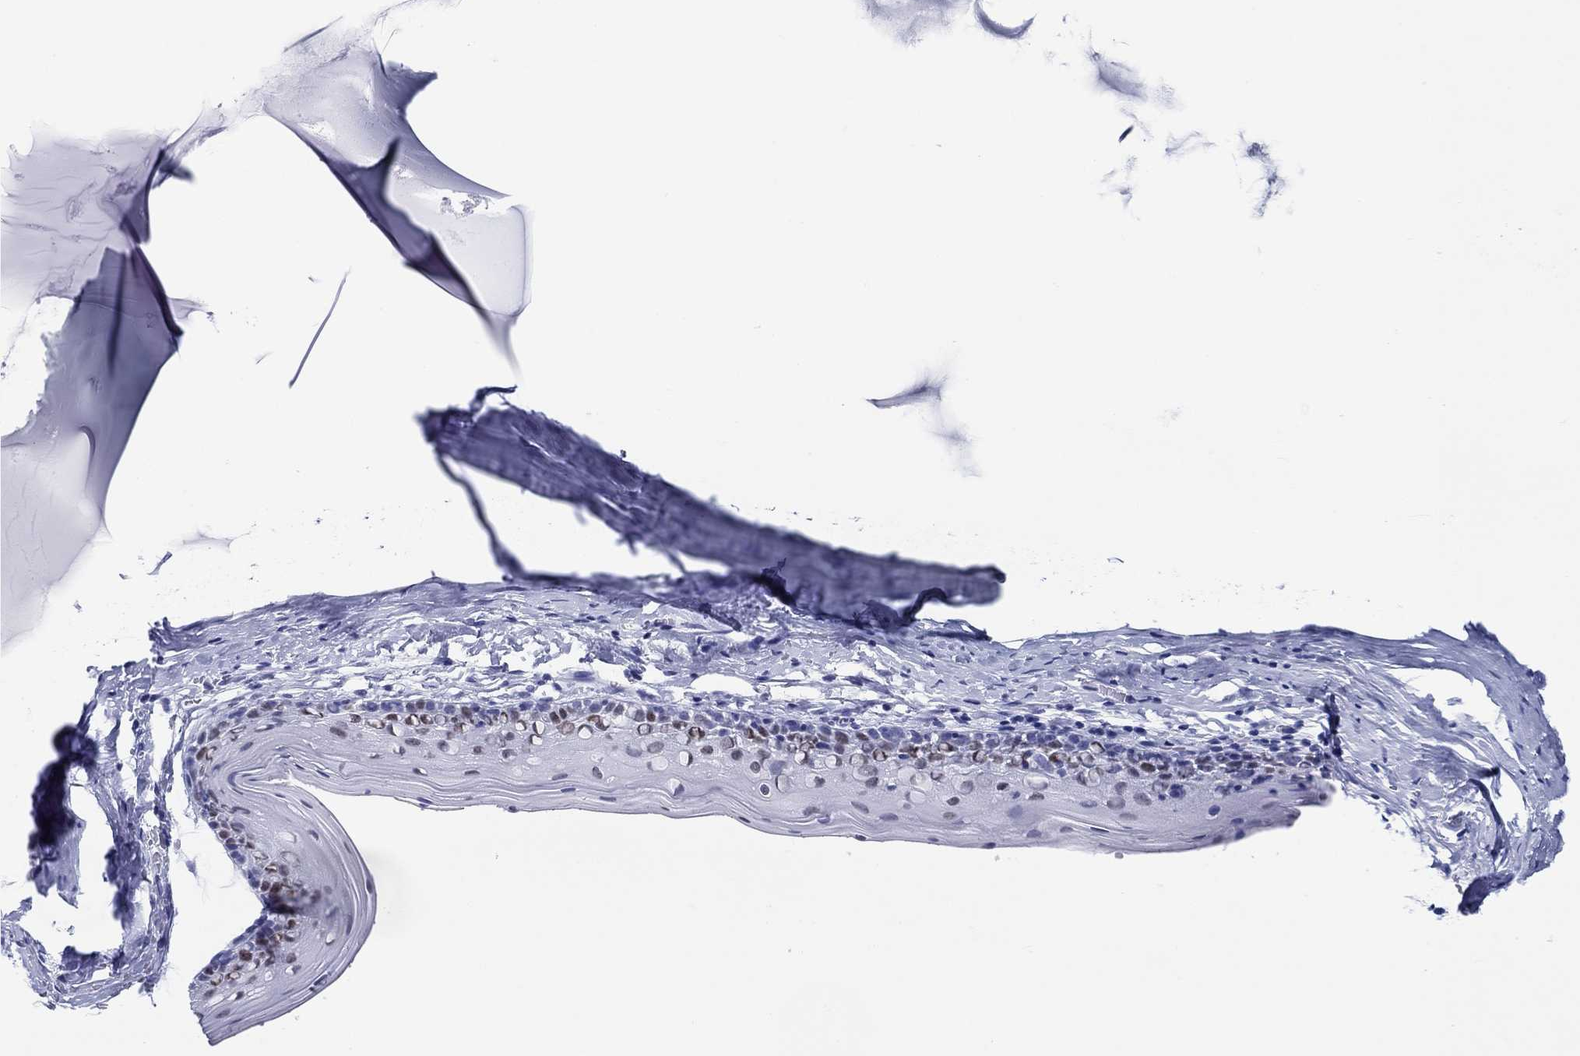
{"staining": {"intensity": "negative", "quantity": "none", "location": "none"}, "tissue": "cervix", "cell_type": "Glandular cells", "image_type": "normal", "snomed": [{"axis": "morphology", "description": "Normal tissue, NOS"}, {"axis": "topography", "description": "Cervix"}], "caption": "A micrograph of cervix stained for a protein exhibits no brown staining in glandular cells.", "gene": "H1", "patient": {"sex": "female", "age": 40}}